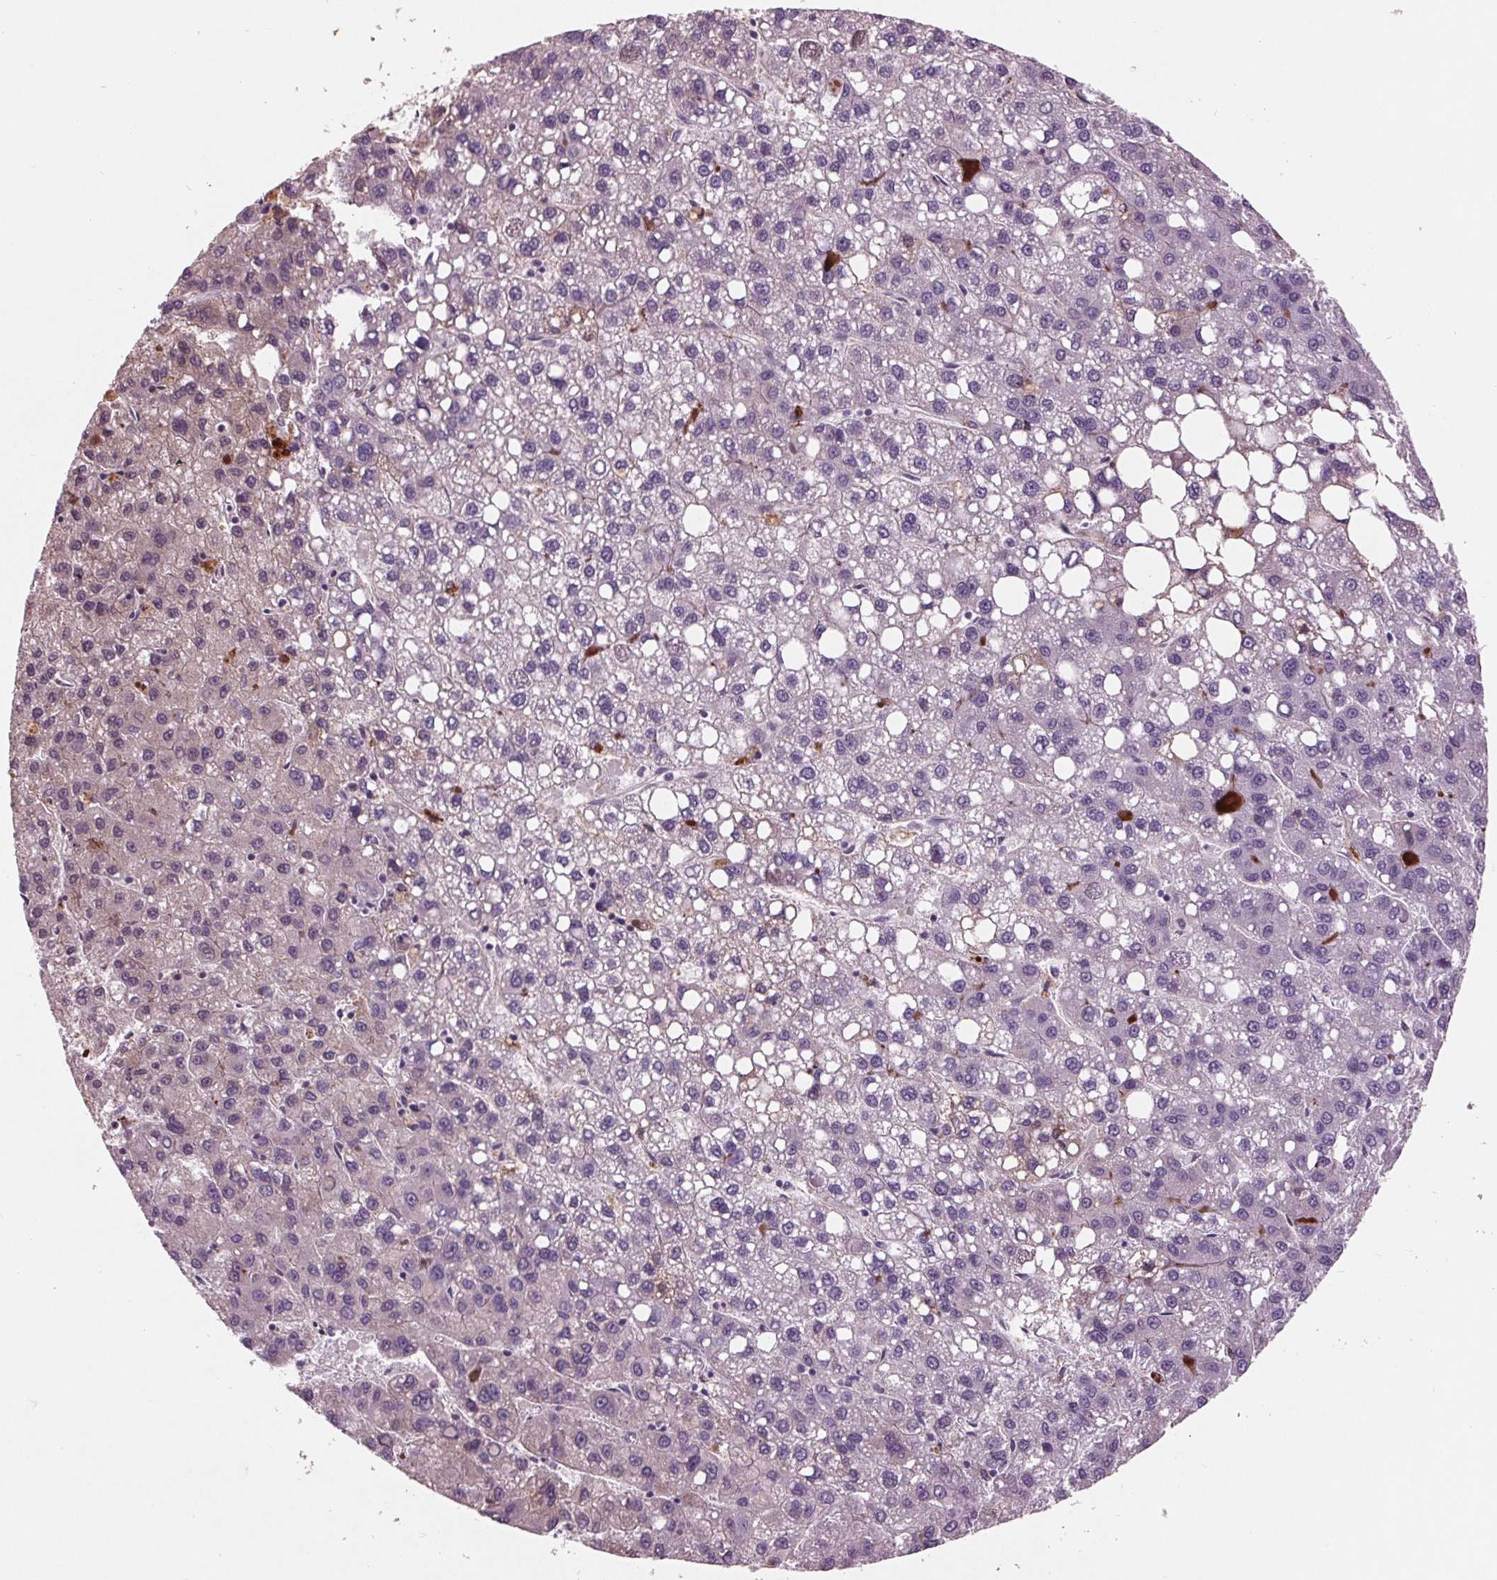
{"staining": {"intensity": "negative", "quantity": "none", "location": "none"}, "tissue": "liver cancer", "cell_type": "Tumor cells", "image_type": "cancer", "snomed": [{"axis": "morphology", "description": "Carcinoma, Hepatocellular, NOS"}, {"axis": "topography", "description": "Liver"}], "caption": "An IHC image of hepatocellular carcinoma (liver) is shown. There is no staining in tumor cells of hepatocellular carcinoma (liver).", "gene": "C6", "patient": {"sex": "female", "age": 82}}